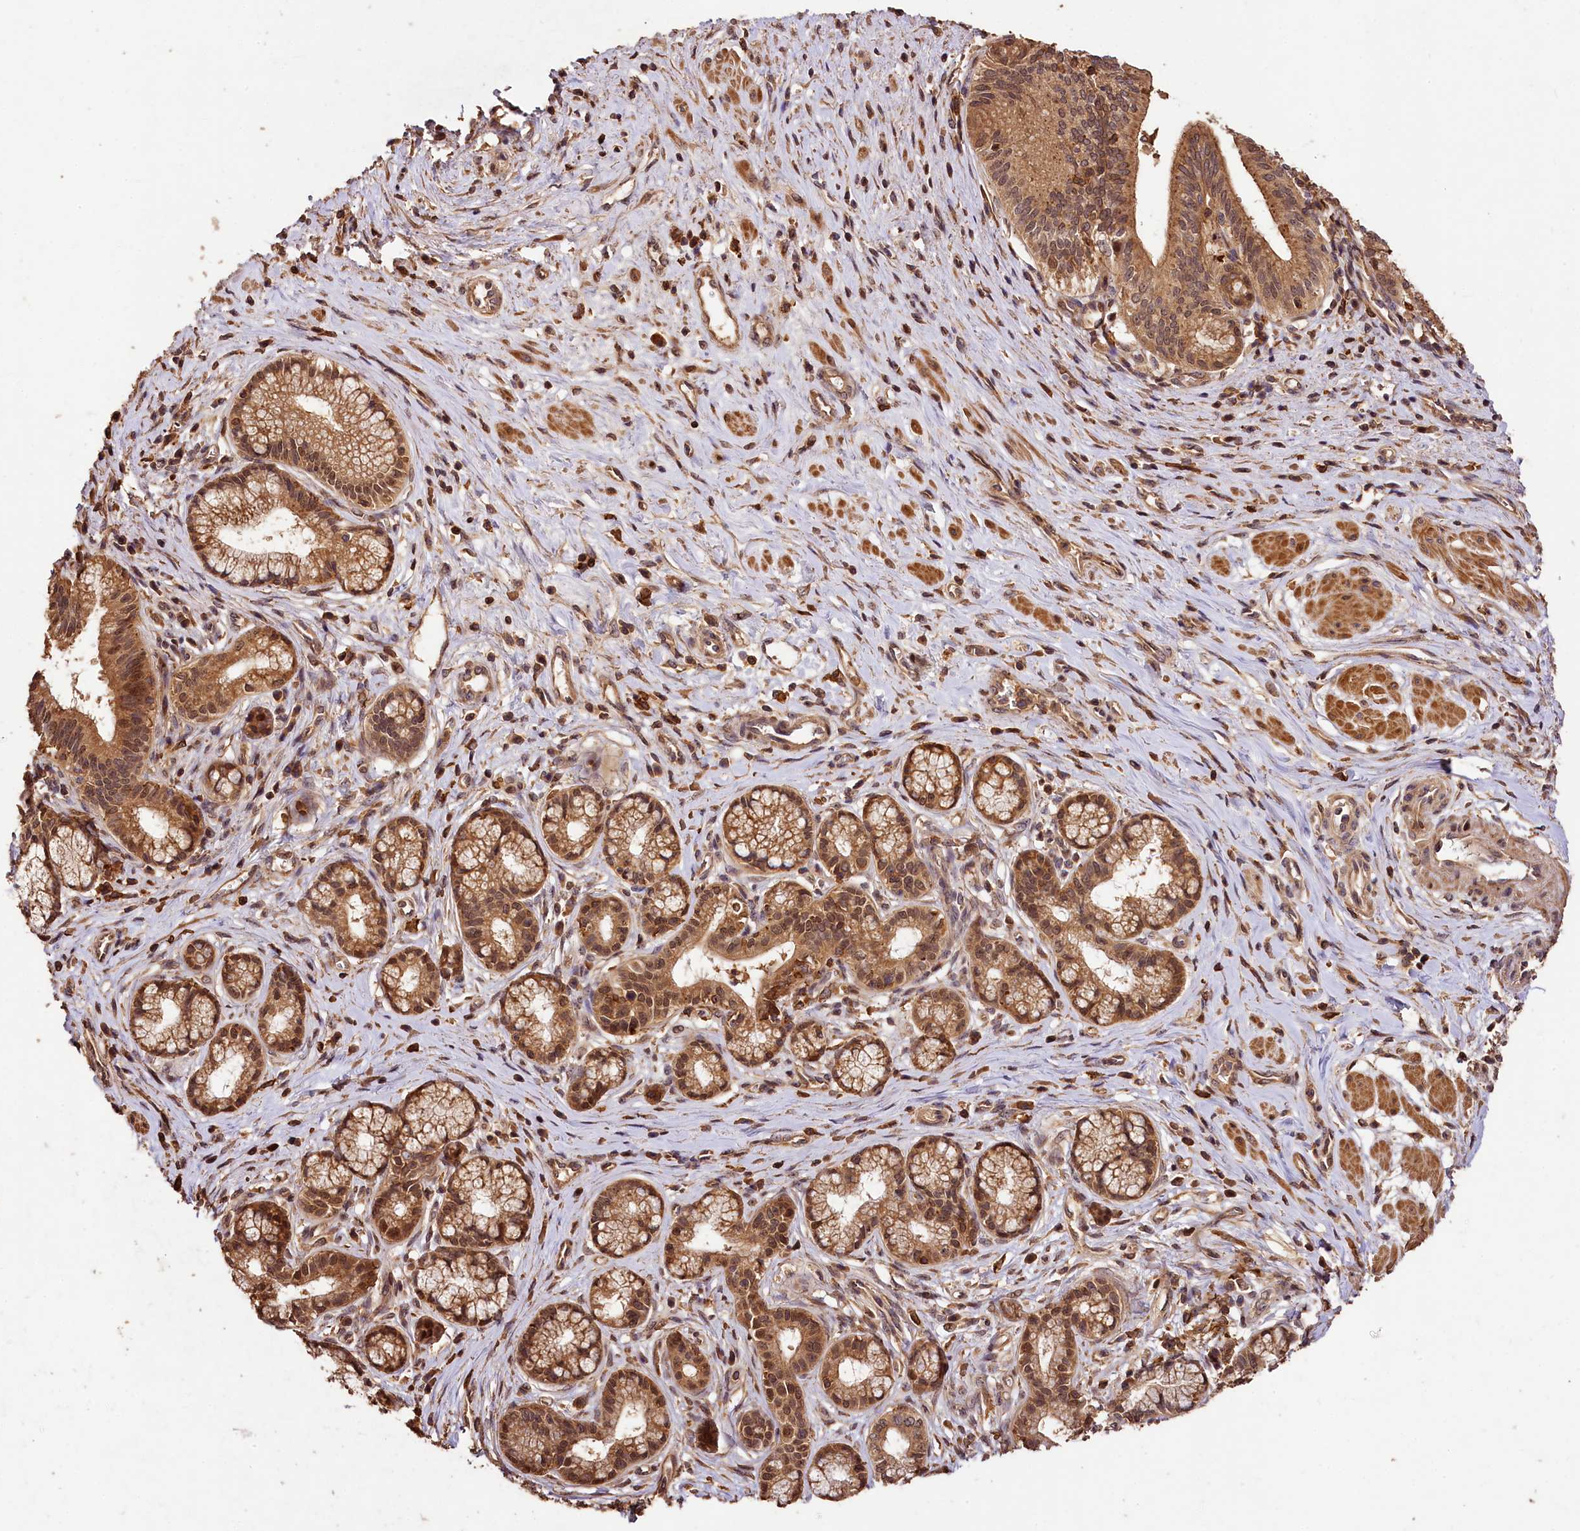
{"staining": {"intensity": "moderate", "quantity": ">75%", "location": "cytoplasmic/membranous,nuclear"}, "tissue": "pancreatic cancer", "cell_type": "Tumor cells", "image_type": "cancer", "snomed": [{"axis": "morphology", "description": "Adenocarcinoma, NOS"}, {"axis": "topography", "description": "Pancreas"}], "caption": "Pancreatic cancer stained for a protein (brown) shows moderate cytoplasmic/membranous and nuclear positive expression in about >75% of tumor cells.", "gene": "KPTN", "patient": {"sex": "male", "age": 72}}